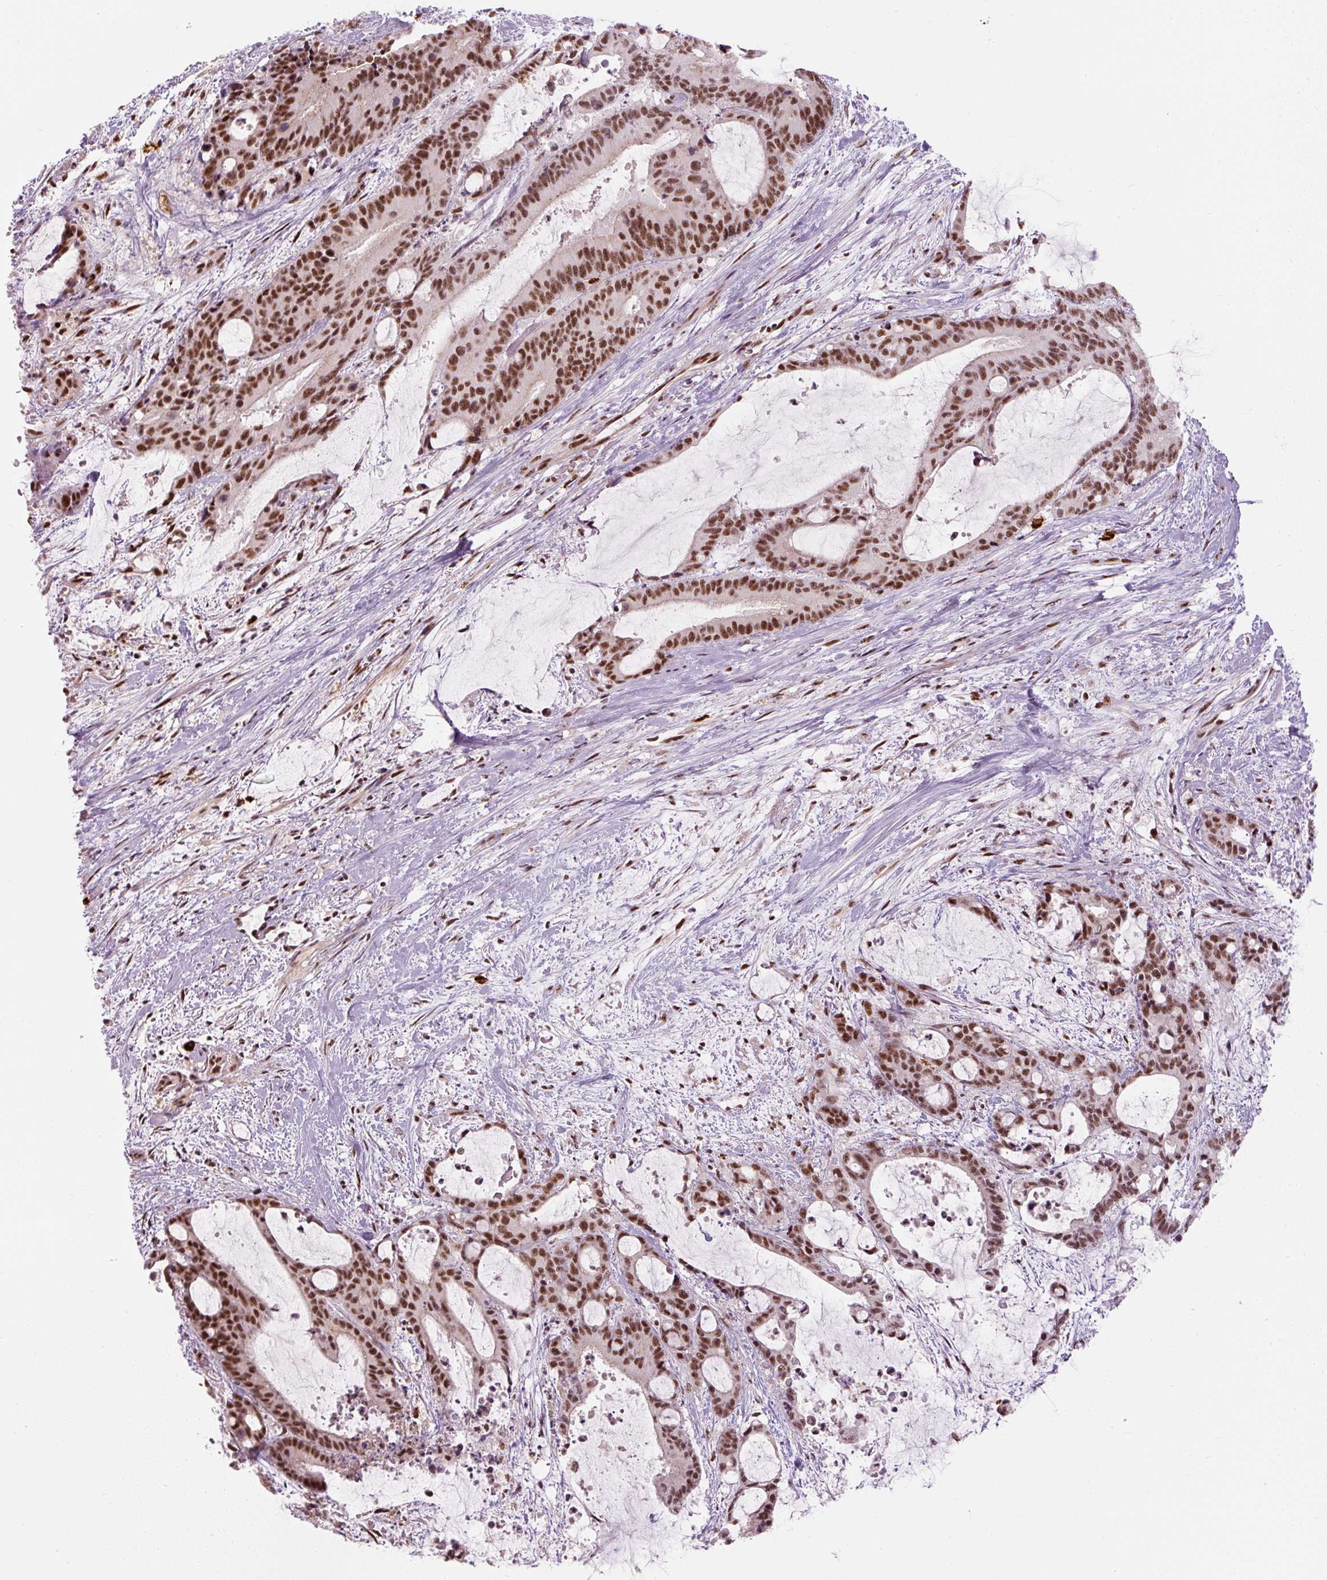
{"staining": {"intensity": "strong", "quantity": ">75%", "location": "nuclear"}, "tissue": "liver cancer", "cell_type": "Tumor cells", "image_type": "cancer", "snomed": [{"axis": "morphology", "description": "Normal tissue, NOS"}, {"axis": "morphology", "description": "Cholangiocarcinoma"}, {"axis": "topography", "description": "Liver"}, {"axis": "topography", "description": "Peripheral nerve tissue"}], "caption": "Immunohistochemistry (IHC) (DAB (3,3'-diaminobenzidine)) staining of human liver cancer displays strong nuclear protein positivity in approximately >75% of tumor cells.", "gene": "U2AF2", "patient": {"sex": "female", "age": 73}}